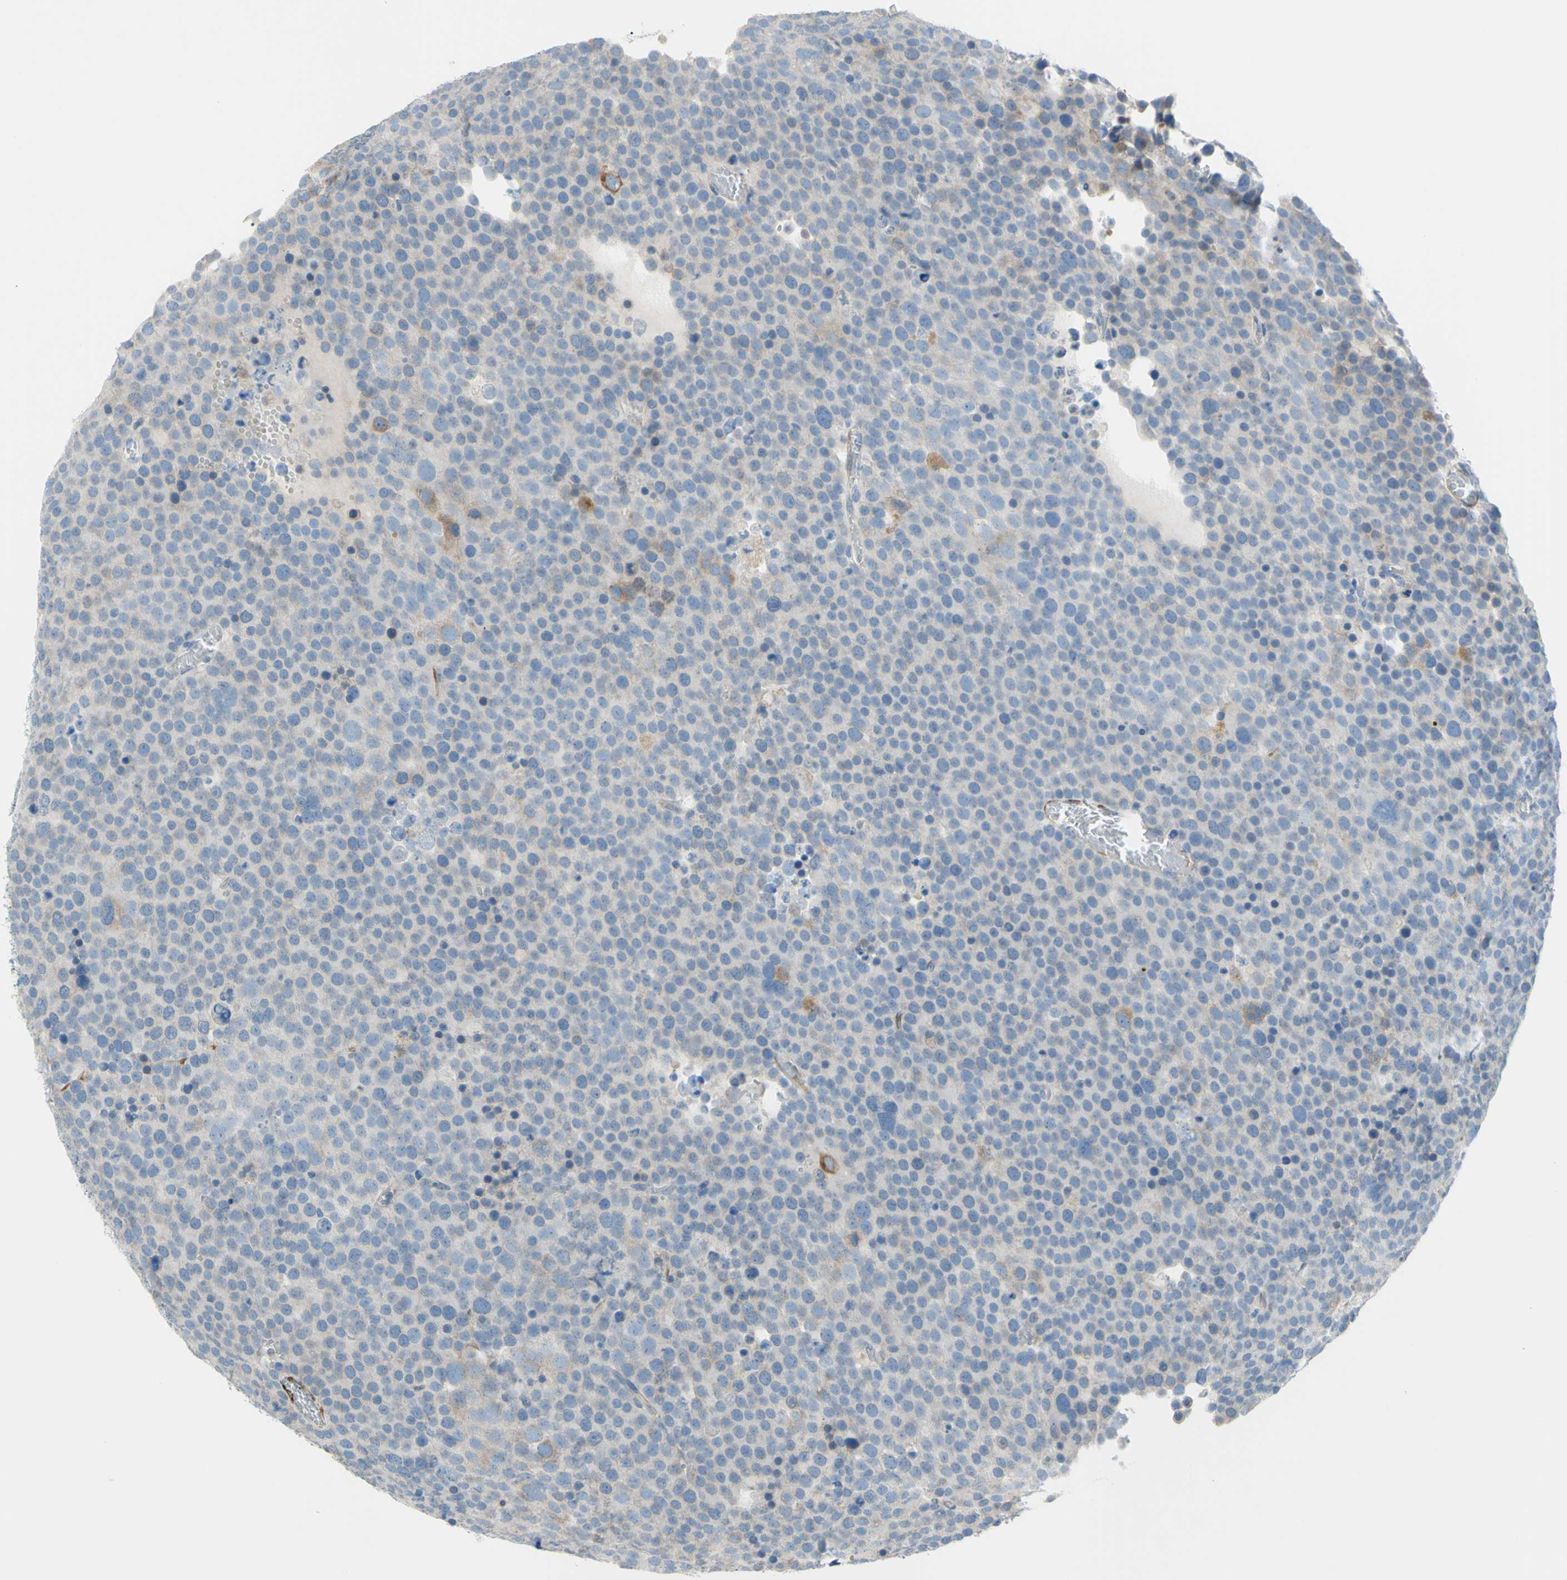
{"staining": {"intensity": "weak", "quantity": "<25%", "location": "cytoplasmic/membranous"}, "tissue": "testis cancer", "cell_type": "Tumor cells", "image_type": "cancer", "snomed": [{"axis": "morphology", "description": "Seminoma, NOS"}, {"axis": "topography", "description": "Testis"}], "caption": "Immunohistochemistry of testis seminoma displays no expression in tumor cells. Nuclei are stained in blue.", "gene": "PRRG2", "patient": {"sex": "male", "age": 71}}